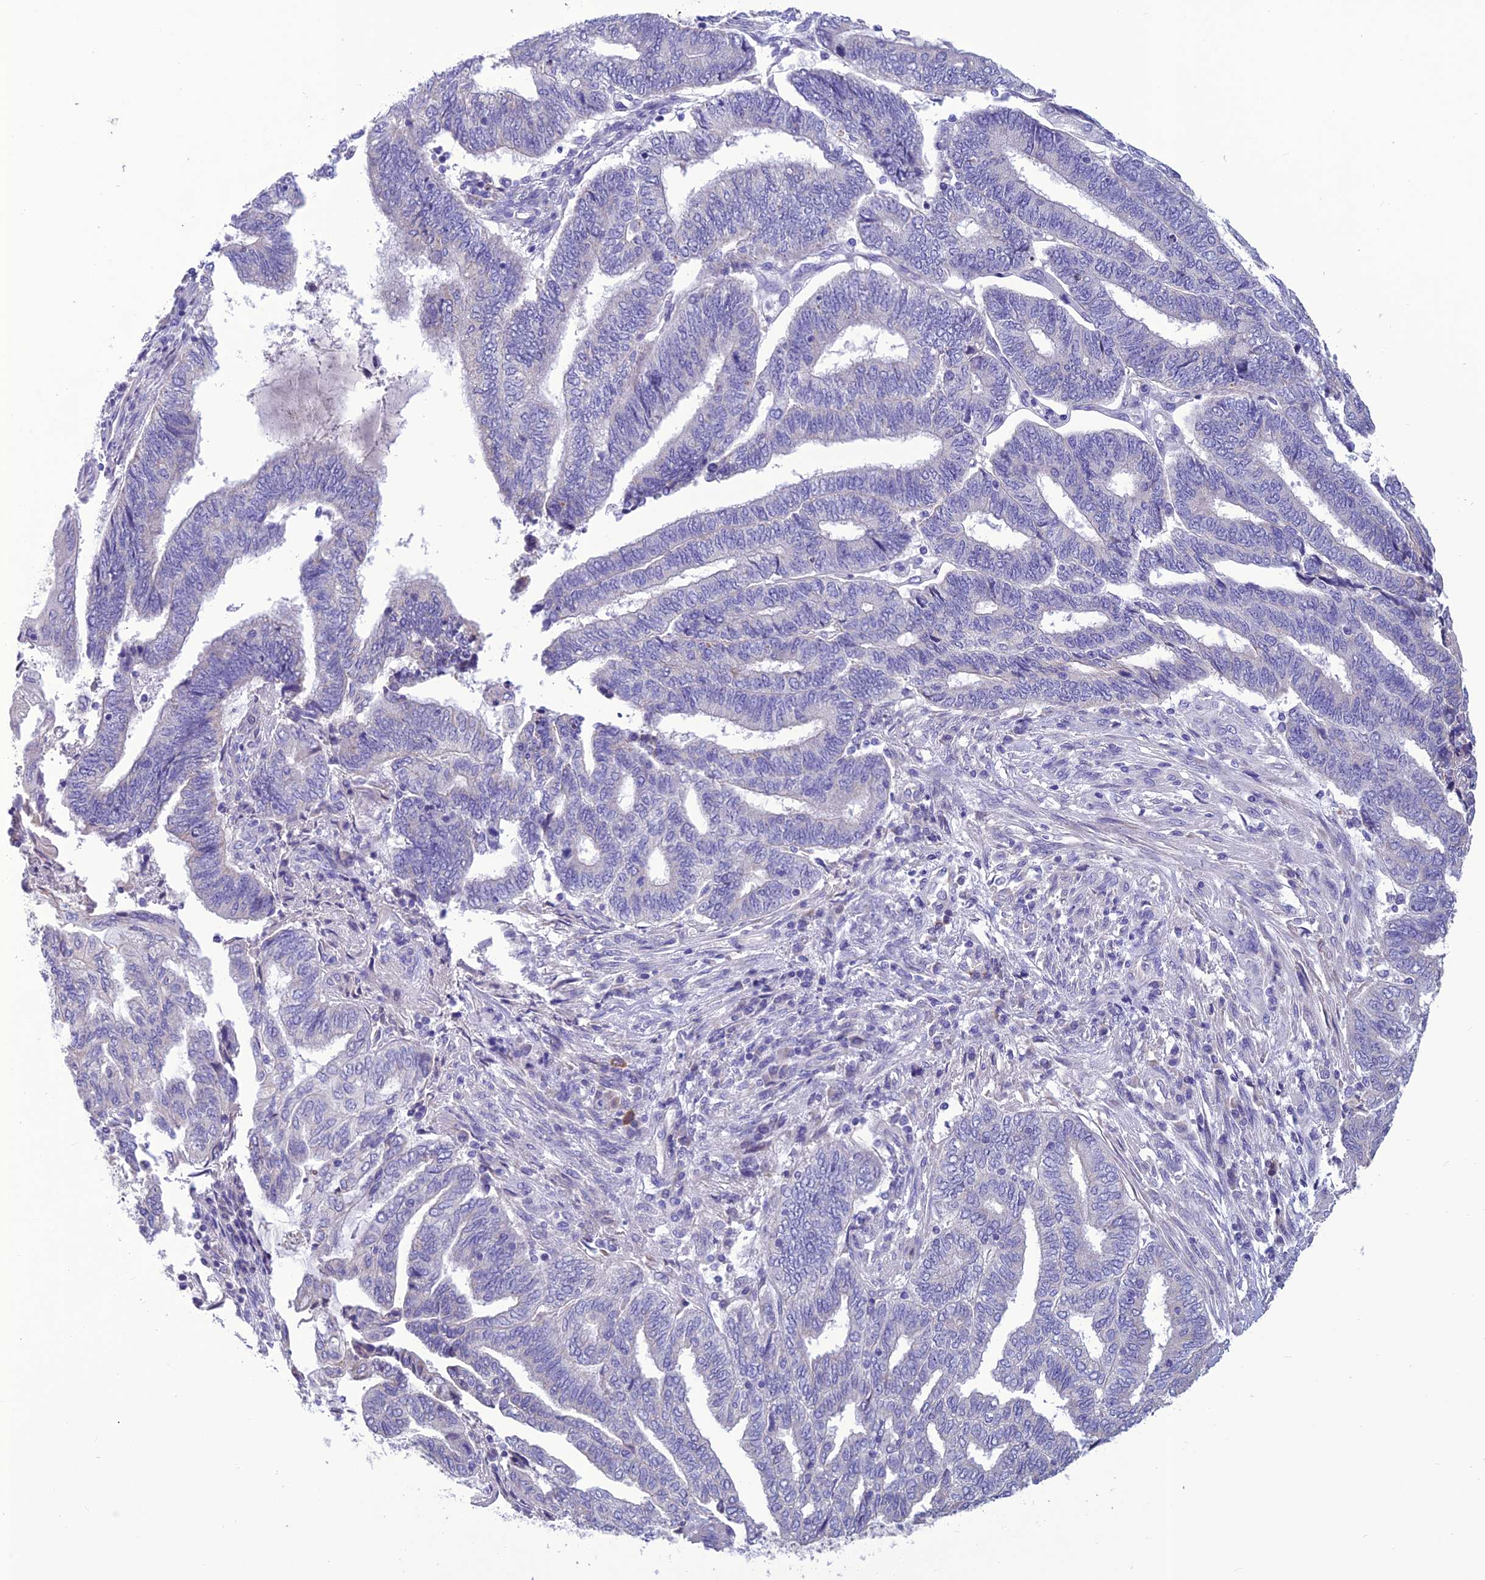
{"staining": {"intensity": "negative", "quantity": "none", "location": "none"}, "tissue": "endometrial cancer", "cell_type": "Tumor cells", "image_type": "cancer", "snomed": [{"axis": "morphology", "description": "Adenocarcinoma, NOS"}, {"axis": "topography", "description": "Uterus"}, {"axis": "topography", "description": "Endometrium"}], "caption": "This micrograph is of endometrial adenocarcinoma stained with immunohistochemistry to label a protein in brown with the nuclei are counter-stained blue. There is no expression in tumor cells.", "gene": "BHMT2", "patient": {"sex": "female", "age": 70}}